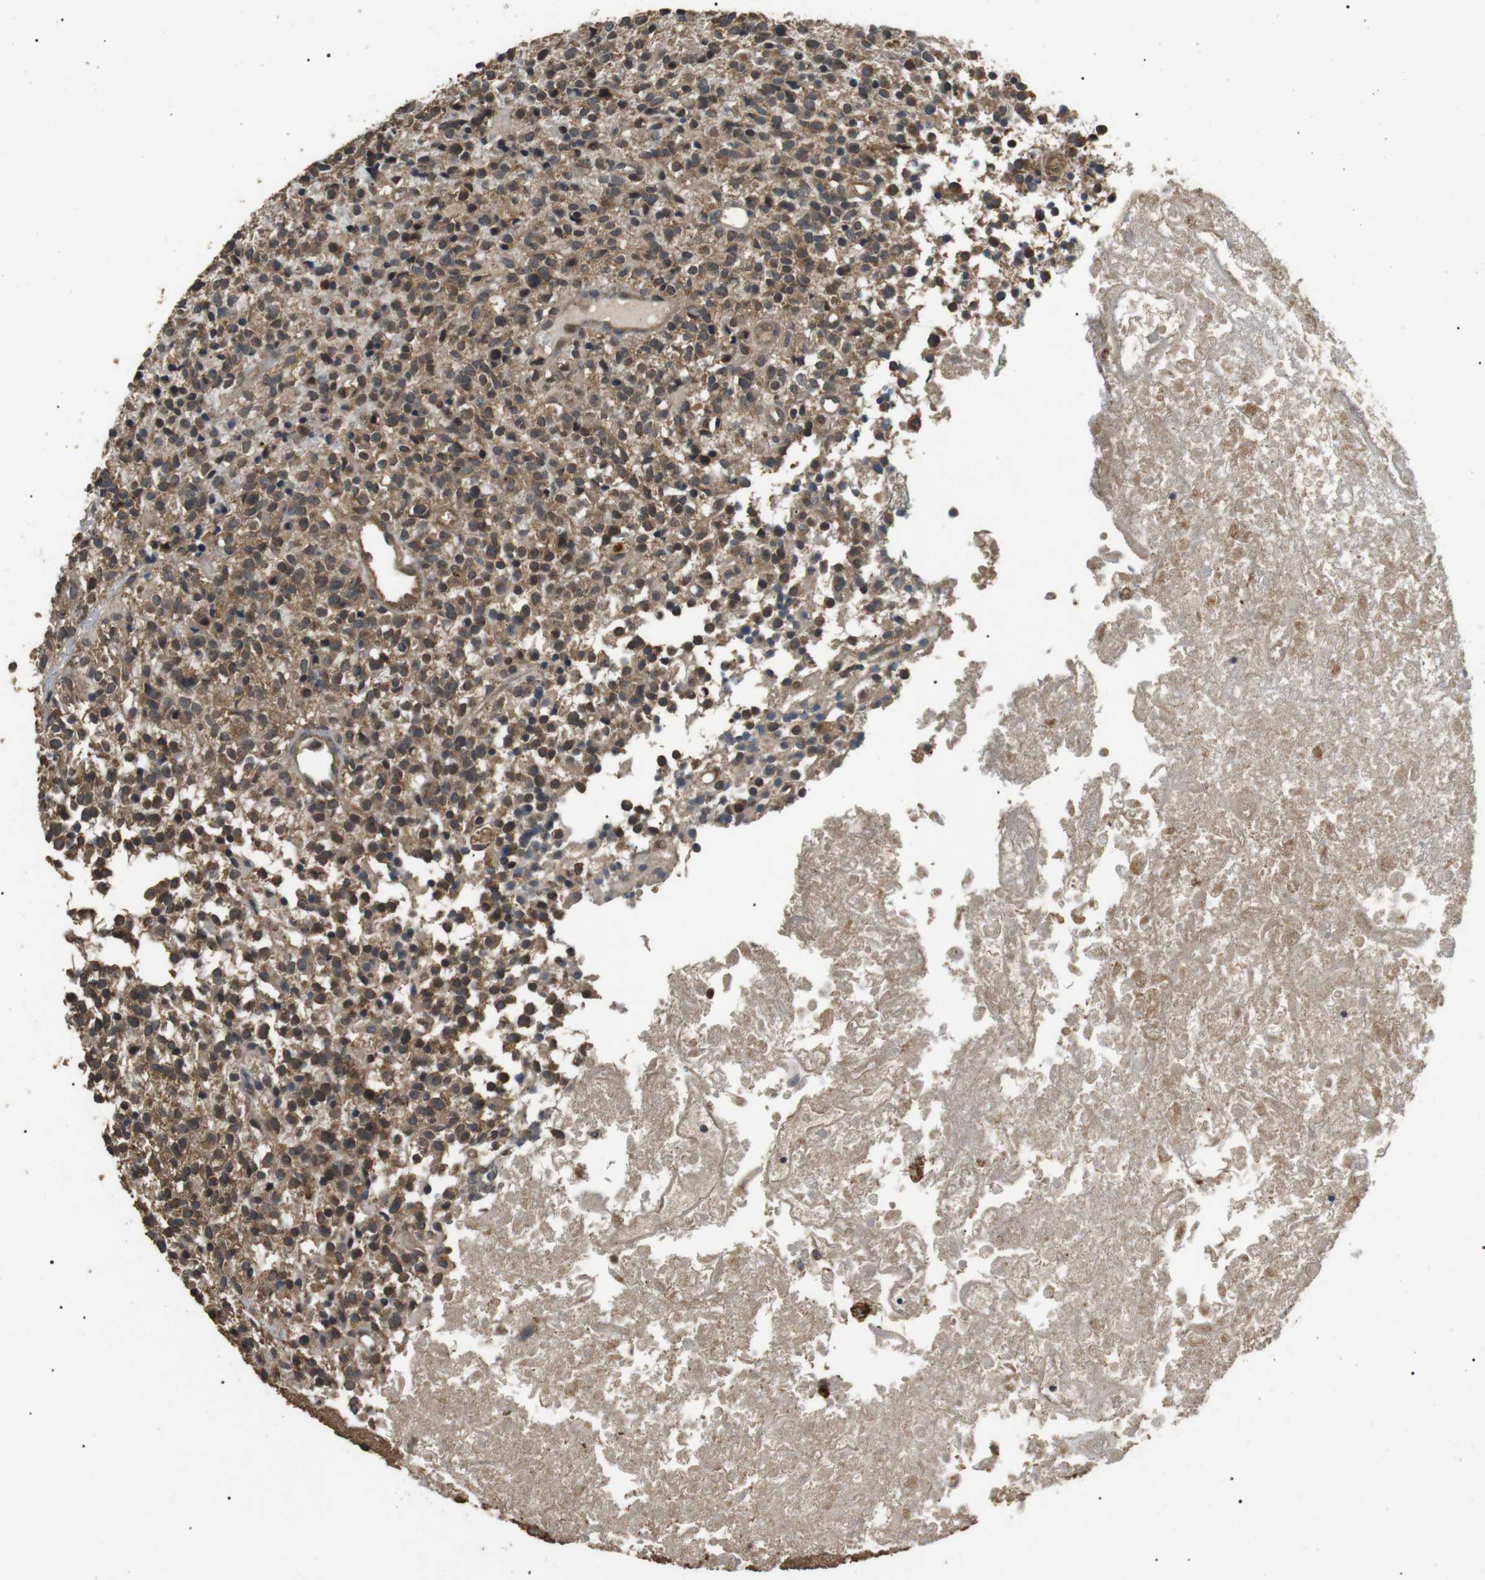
{"staining": {"intensity": "moderate", "quantity": ">75%", "location": "cytoplasmic/membranous"}, "tissue": "glioma", "cell_type": "Tumor cells", "image_type": "cancer", "snomed": [{"axis": "morphology", "description": "Glioma, malignant, High grade"}, {"axis": "topography", "description": "Brain"}], "caption": "A brown stain shows moderate cytoplasmic/membranous expression of a protein in glioma tumor cells.", "gene": "TBC1D15", "patient": {"sex": "female", "age": 59}}